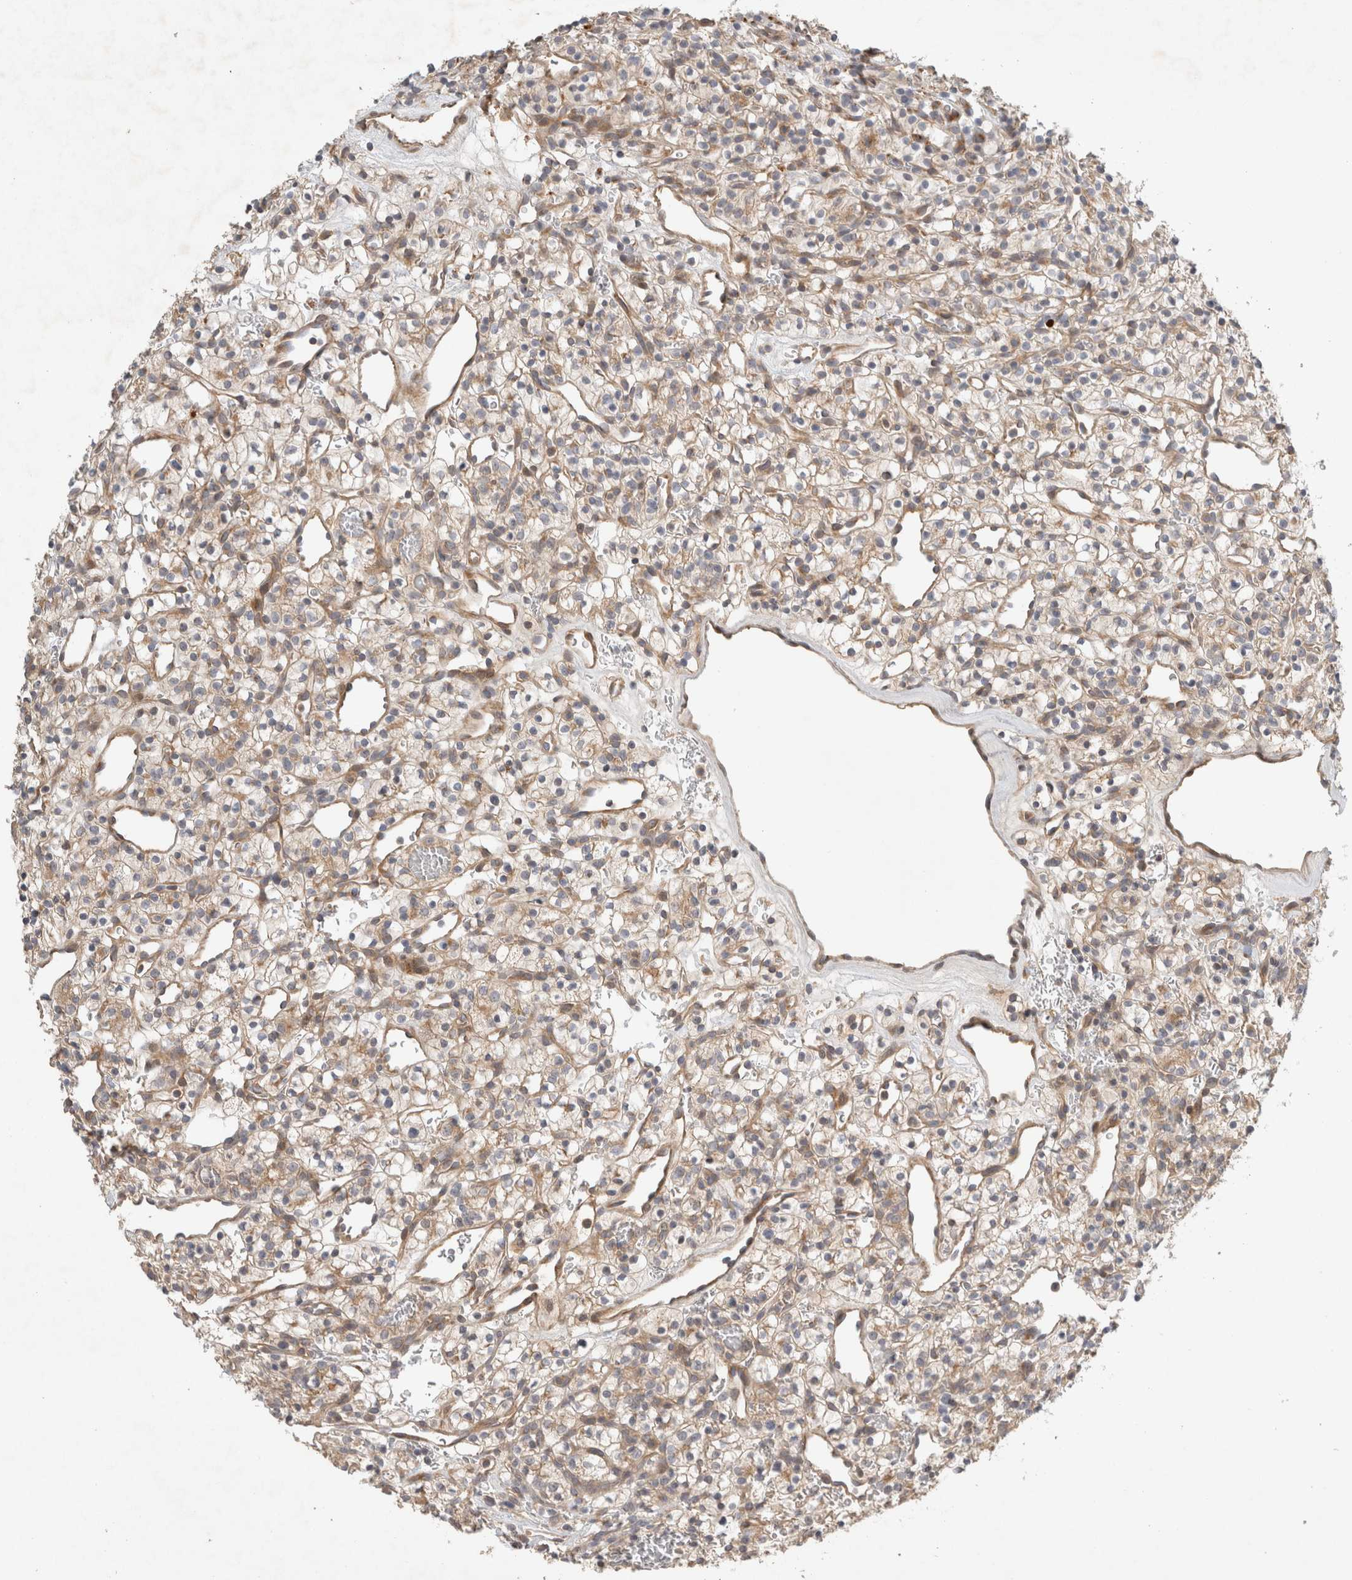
{"staining": {"intensity": "weak", "quantity": "25%-75%", "location": "cytoplasmic/membranous"}, "tissue": "renal cancer", "cell_type": "Tumor cells", "image_type": "cancer", "snomed": [{"axis": "morphology", "description": "Adenocarcinoma, NOS"}, {"axis": "topography", "description": "Kidney"}], "caption": "High-magnification brightfield microscopy of renal cancer (adenocarcinoma) stained with DAB (3,3'-diaminobenzidine) (brown) and counterstained with hematoxylin (blue). tumor cells exhibit weak cytoplasmic/membranous expression is present in approximately25%-75% of cells.", "gene": "ARMC9", "patient": {"sex": "female", "age": 57}}